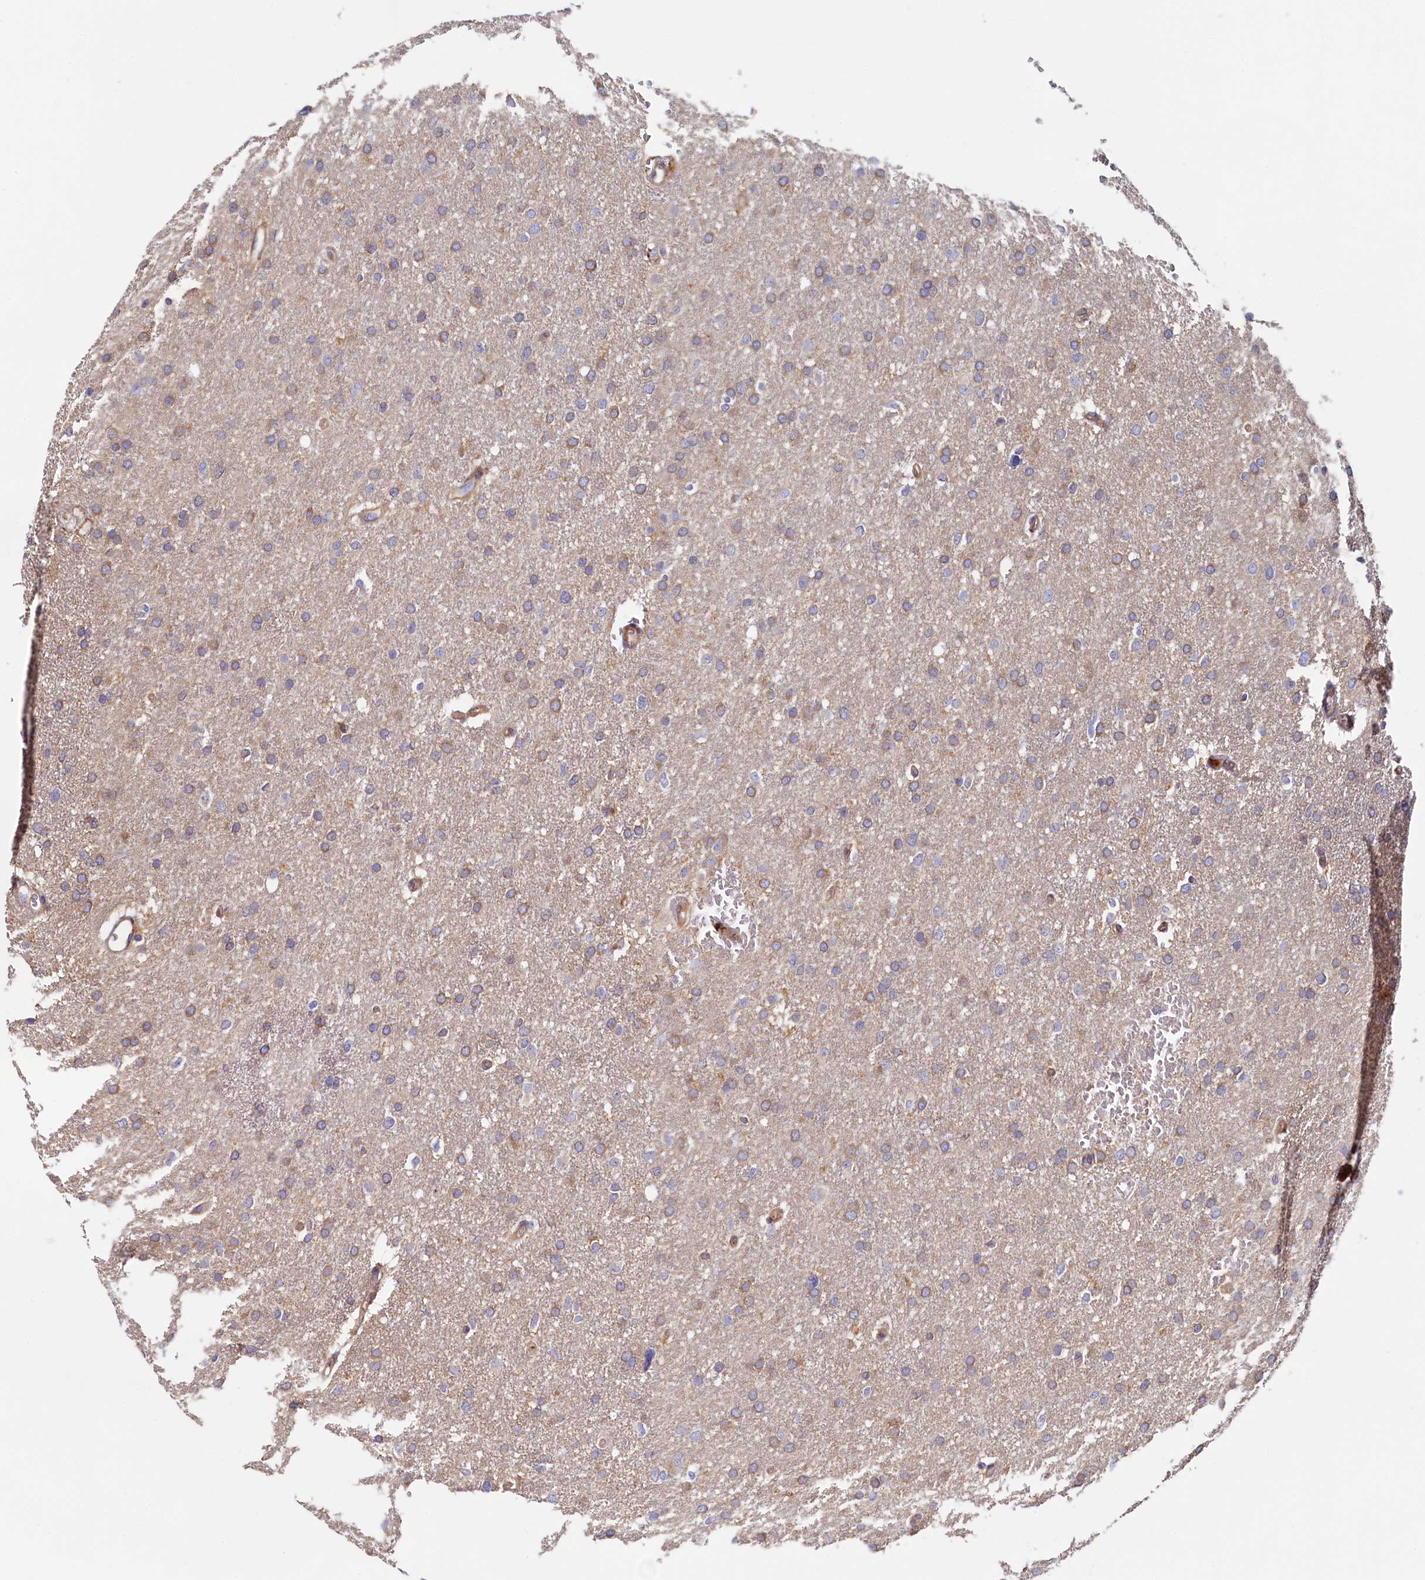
{"staining": {"intensity": "weak", "quantity": ">75%", "location": "cytoplasmic/membranous"}, "tissue": "glioma", "cell_type": "Tumor cells", "image_type": "cancer", "snomed": [{"axis": "morphology", "description": "Glioma, malignant, High grade"}, {"axis": "topography", "description": "Cerebral cortex"}], "caption": "A low amount of weak cytoplasmic/membranous positivity is seen in approximately >75% of tumor cells in glioma tissue. Using DAB (brown) and hematoxylin (blue) stains, captured at high magnification using brightfield microscopy.", "gene": "PPIP5K1", "patient": {"sex": "female", "age": 36}}